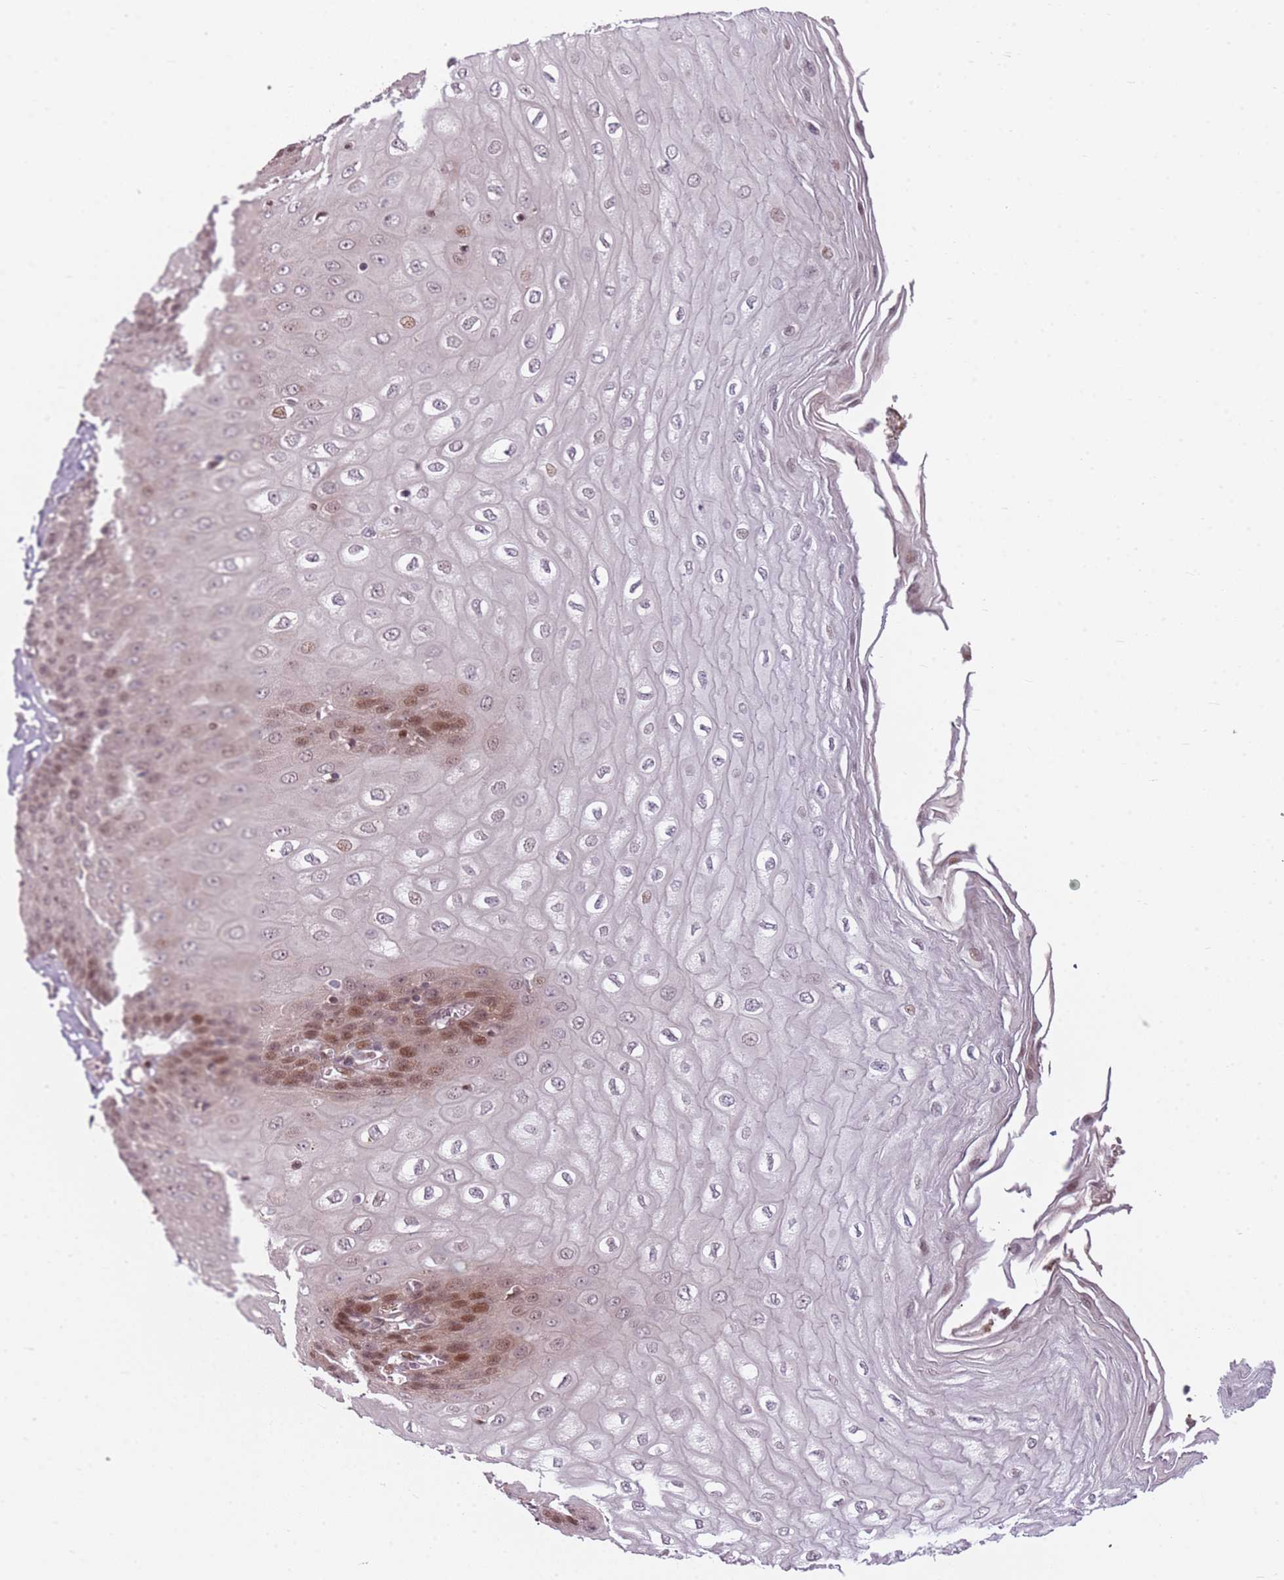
{"staining": {"intensity": "moderate", "quantity": "25%-75%", "location": "cytoplasmic/membranous,nuclear"}, "tissue": "esophagus", "cell_type": "Squamous epithelial cells", "image_type": "normal", "snomed": [{"axis": "morphology", "description": "Normal tissue, NOS"}, {"axis": "topography", "description": "Esophagus"}], "caption": "Protein expression analysis of normal esophagus exhibits moderate cytoplasmic/membranous,nuclear expression in about 25%-75% of squamous epithelial cells.", "gene": "ADGRG1", "patient": {"sex": "male", "age": 60}}